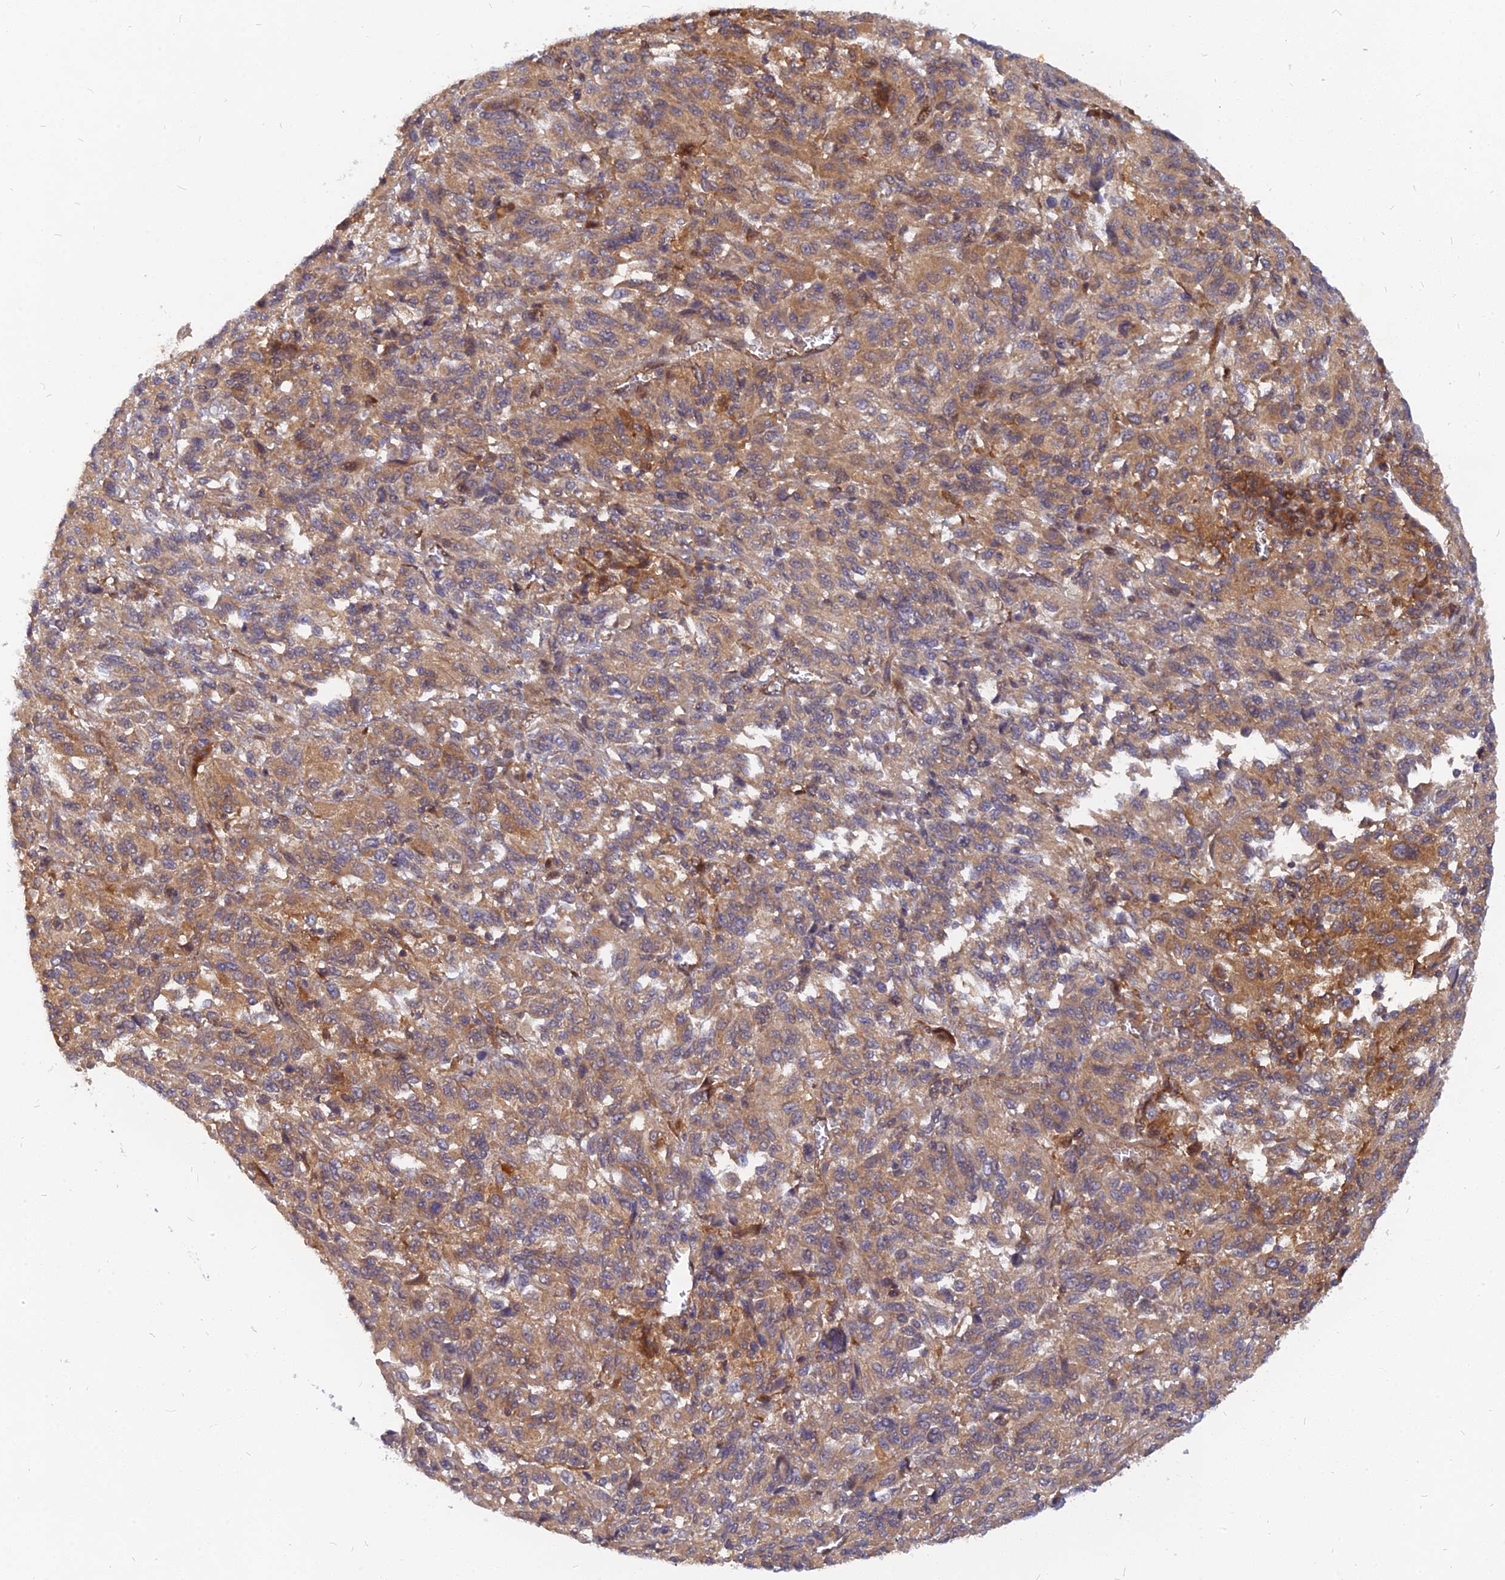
{"staining": {"intensity": "moderate", "quantity": ">75%", "location": "cytoplasmic/membranous"}, "tissue": "melanoma", "cell_type": "Tumor cells", "image_type": "cancer", "snomed": [{"axis": "morphology", "description": "Malignant melanoma, Metastatic site"}, {"axis": "topography", "description": "Lung"}], "caption": "This photomicrograph demonstrates immunohistochemistry staining of malignant melanoma (metastatic site), with medium moderate cytoplasmic/membranous positivity in about >75% of tumor cells.", "gene": "ARL2BP", "patient": {"sex": "male", "age": 64}}